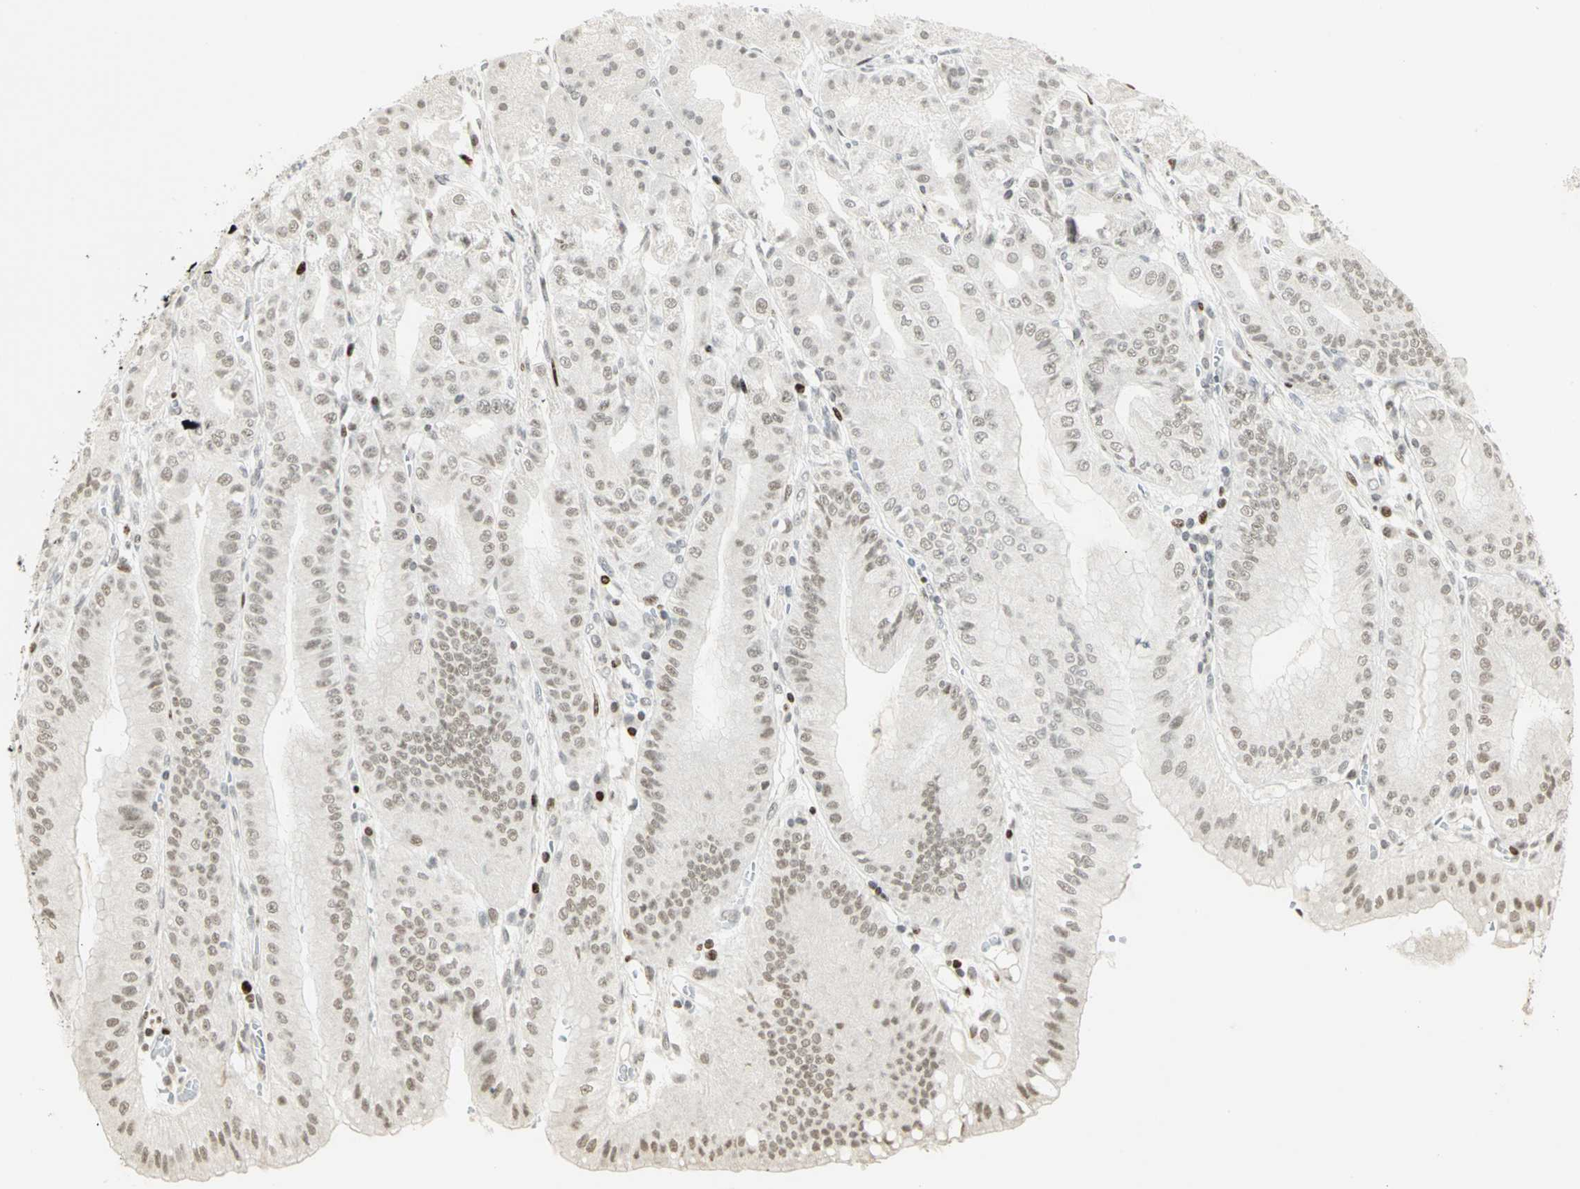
{"staining": {"intensity": "weak", "quantity": "25%-75%", "location": "nuclear"}, "tissue": "stomach", "cell_type": "Glandular cells", "image_type": "normal", "snomed": [{"axis": "morphology", "description": "Normal tissue, NOS"}, {"axis": "topography", "description": "Stomach, lower"}], "caption": "Stomach stained for a protein displays weak nuclear positivity in glandular cells. Immunohistochemistry (ihc) stains the protein in brown and the nuclei are stained blue.", "gene": "KDM1A", "patient": {"sex": "male", "age": 71}}